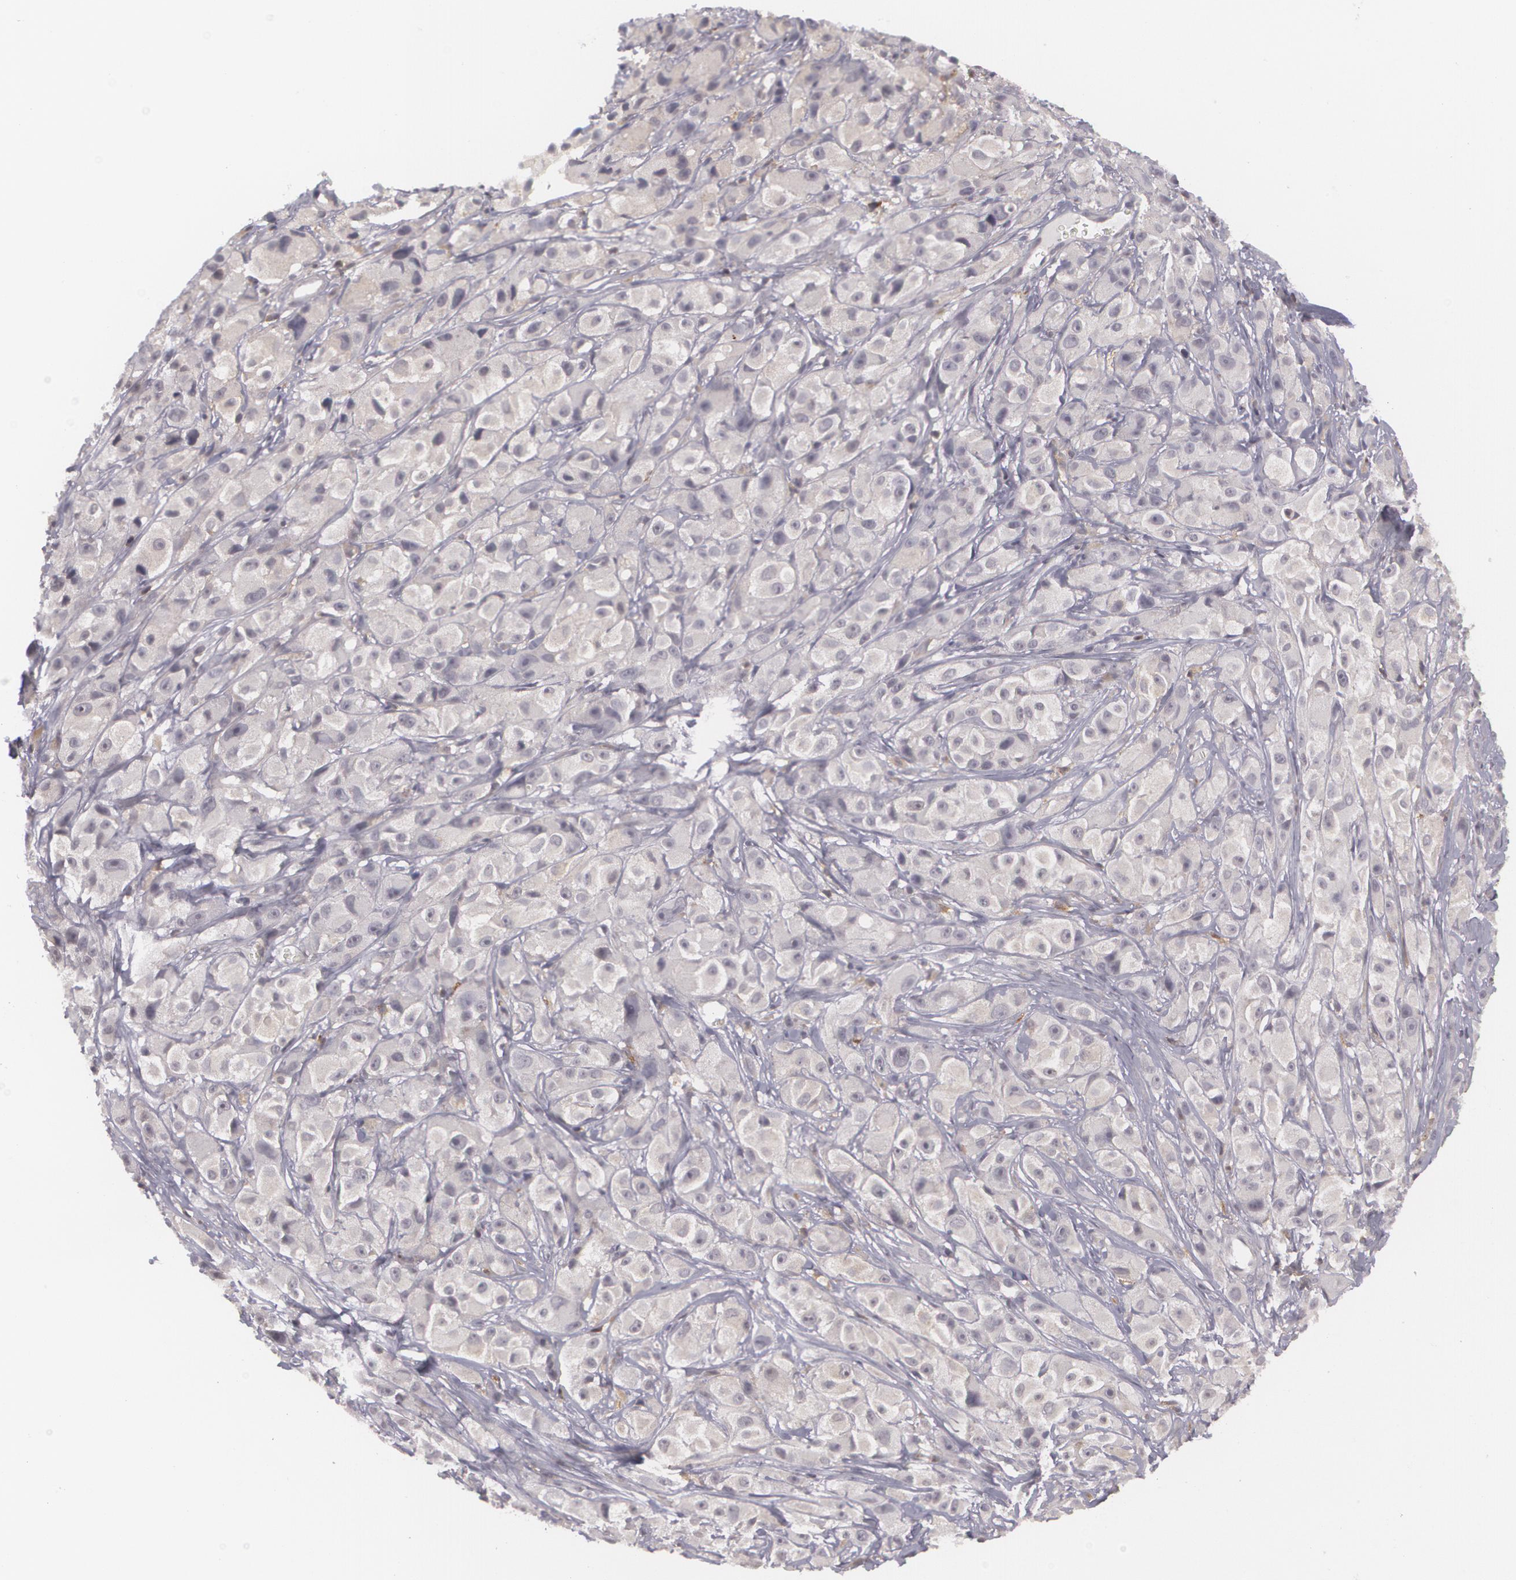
{"staining": {"intensity": "weak", "quantity": "<25%", "location": "cytoplasmic/membranous"}, "tissue": "melanoma", "cell_type": "Tumor cells", "image_type": "cancer", "snomed": [{"axis": "morphology", "description": "Malignant melanoma, NOS"}, {"axis": "topography", "description": "Skin"}], "caption": "High power microscopy photomicrograph of an immunohistochemistry (IHC) histopathology image of melanoma, revealing no significant positivity in tumor cells. (DAB (3,3'-diaminobenzidine) immunohistochemistry (IHC) visualized using brightfield microscopy, high magnification).", "gene": "BIN1", "patient": {"sex": "male", "age": 56}}